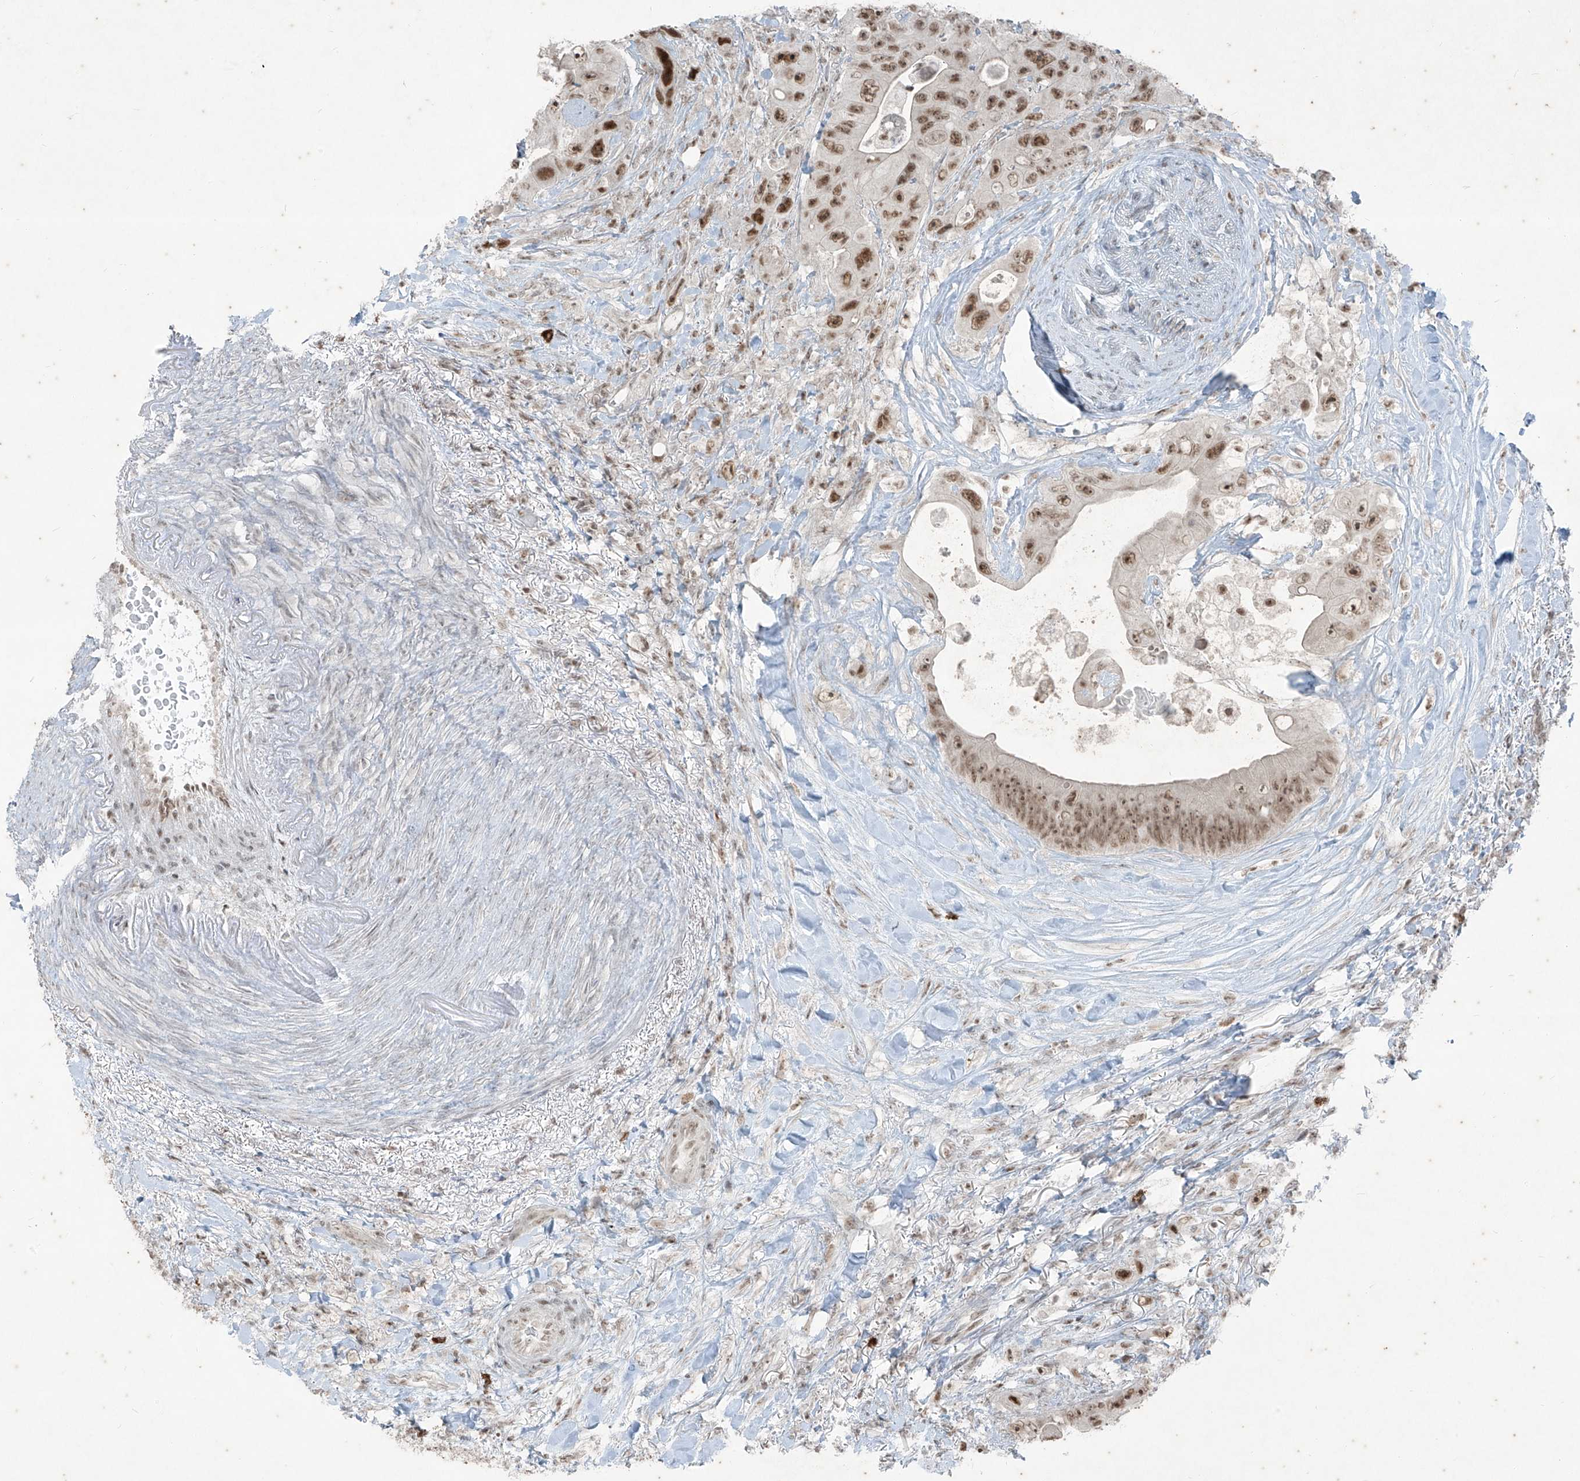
{"staining": {"intensity": "moderate", "quantity": ">75%", "location": "nuclear"}, "tissue": "colorectal cancer", "cell_type": "Tumor cells", "image_type": "cancer", "snomed": [{"axis": "morphology", "description": "Adenocarcinoma, NOS"}, {"axis": "topography", "description": "Colon"}], "caption": "Human colorectal cancer (adenocarcinoma) stained with a protein marker exhibits moderate staining in tumor cells.", "gene": "ZNF354B", "patient": {"sex": "female", "age": 46}}